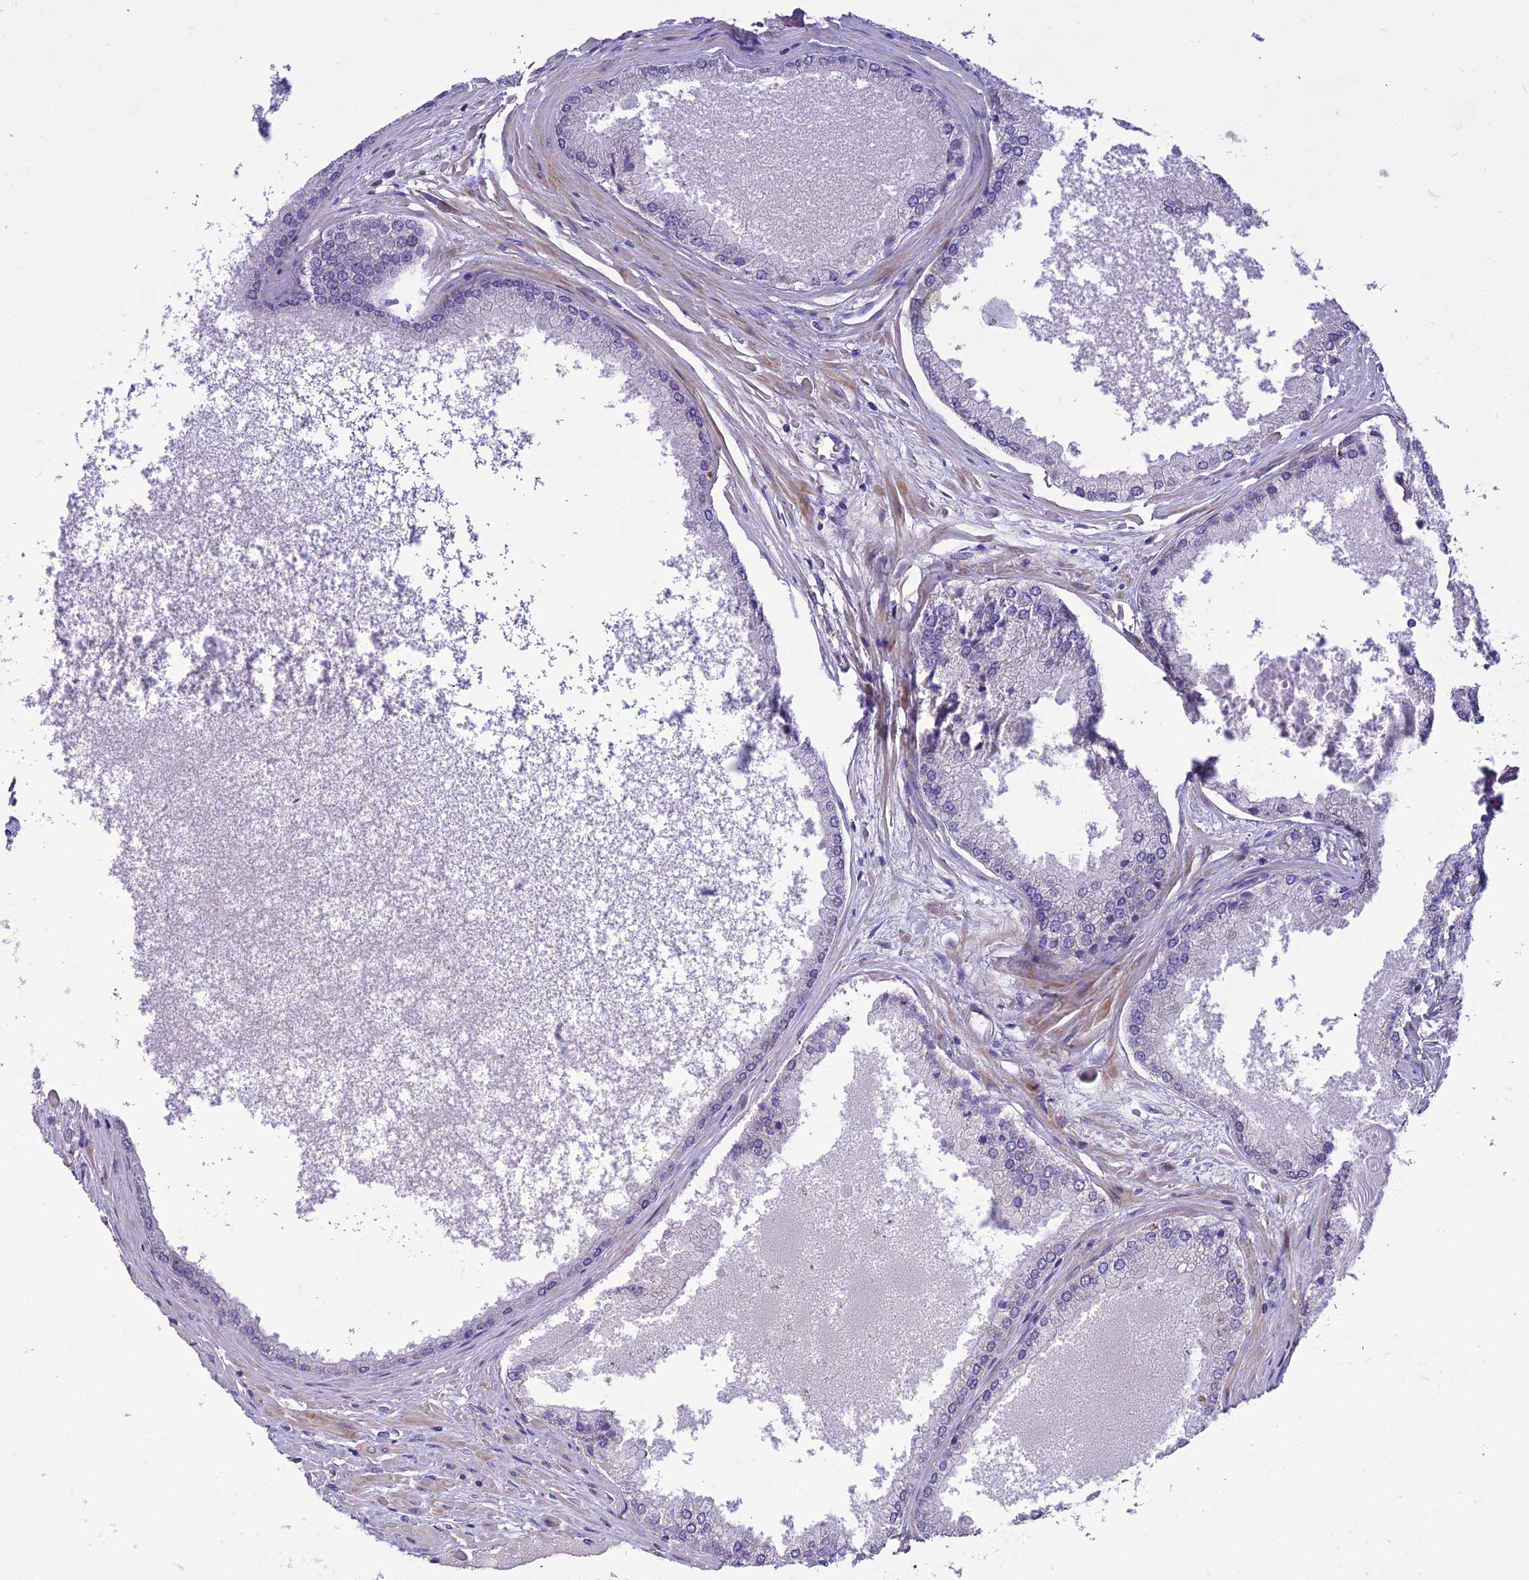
{"staining": {"intensity": "negative", "quantity": "none", "location": "none"}, "tissue": "prostate cancer", "cell_type": "Tumor cells", "image_type": "cancer", "snomed": [{"axis": "morphology", "description": "Adenocarcinoma, Low grade"}, {"axis": "topography", "description": "Prostate"}], "caption": "High power microscopy photomicrograph of an IHC histopathology image of prostate cancer (low-grade adenocarcinoma), revealing no significant staining in tumor cells.", "gene": "ADIPOR2", "patient": {"sex": "male", "age": 68}}